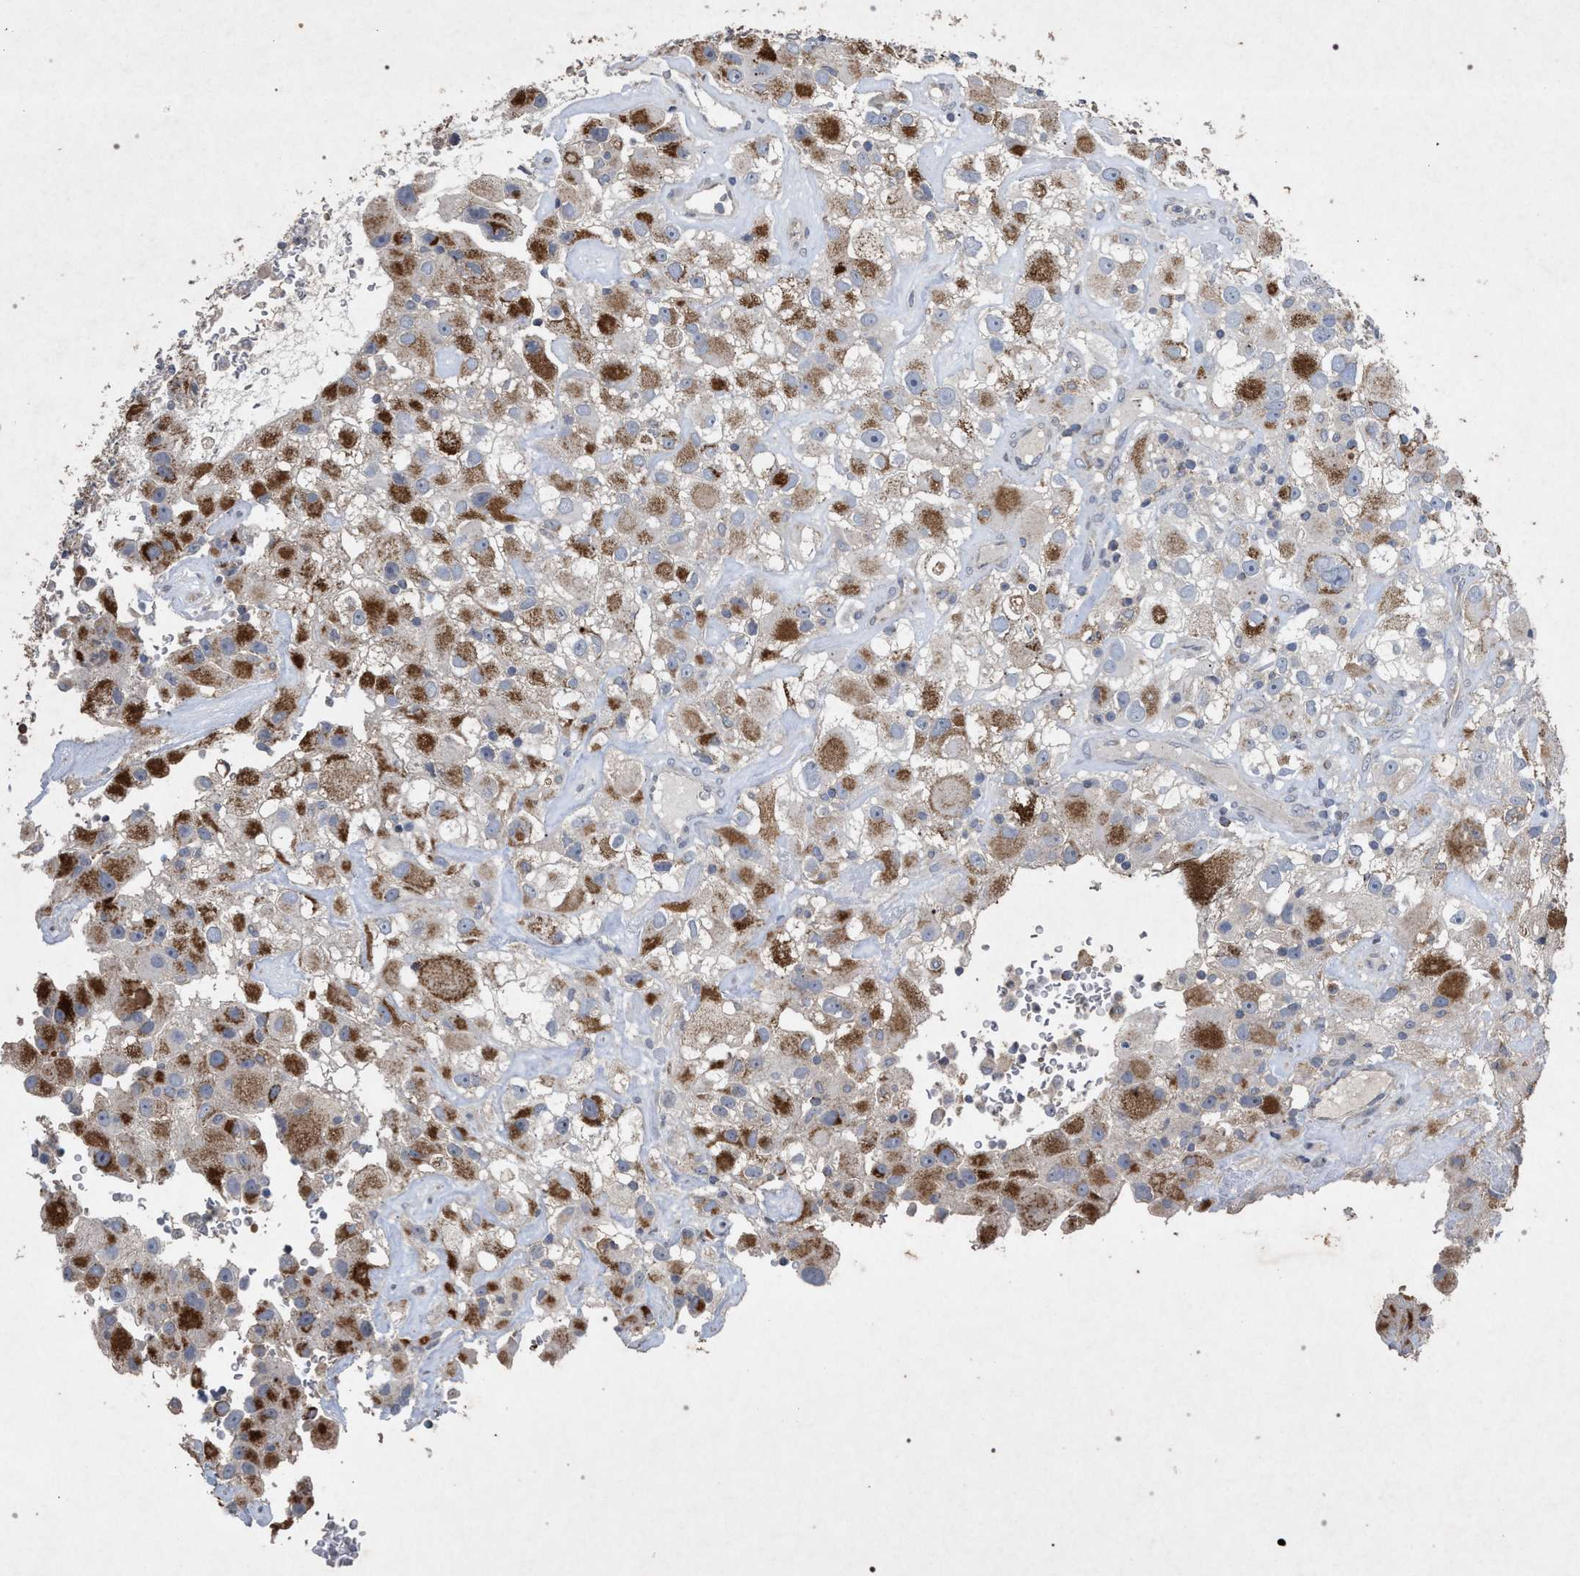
{"staining": {"intensity": "moderate", "quantity": ">75%", "location": "cytoplasmic/membranous"}, "tissue": "renal cancer", "cell_type": "Tumor cells", "image_type": "cancer", "snomed": [{"axis": "morphology", "description": "Adenocarcinoma, NOS"}, {"axis": "topography", "description": "Kidney"}], "caption": "High-power microscopy captured an IHC image of renal adenocarcinoma, revealing moderate cytoplasmic/membranous expression in approximately >75% of tumor cells.", "gene": "PKD2L1", "patient": {"sex": "female", "age": 52}}